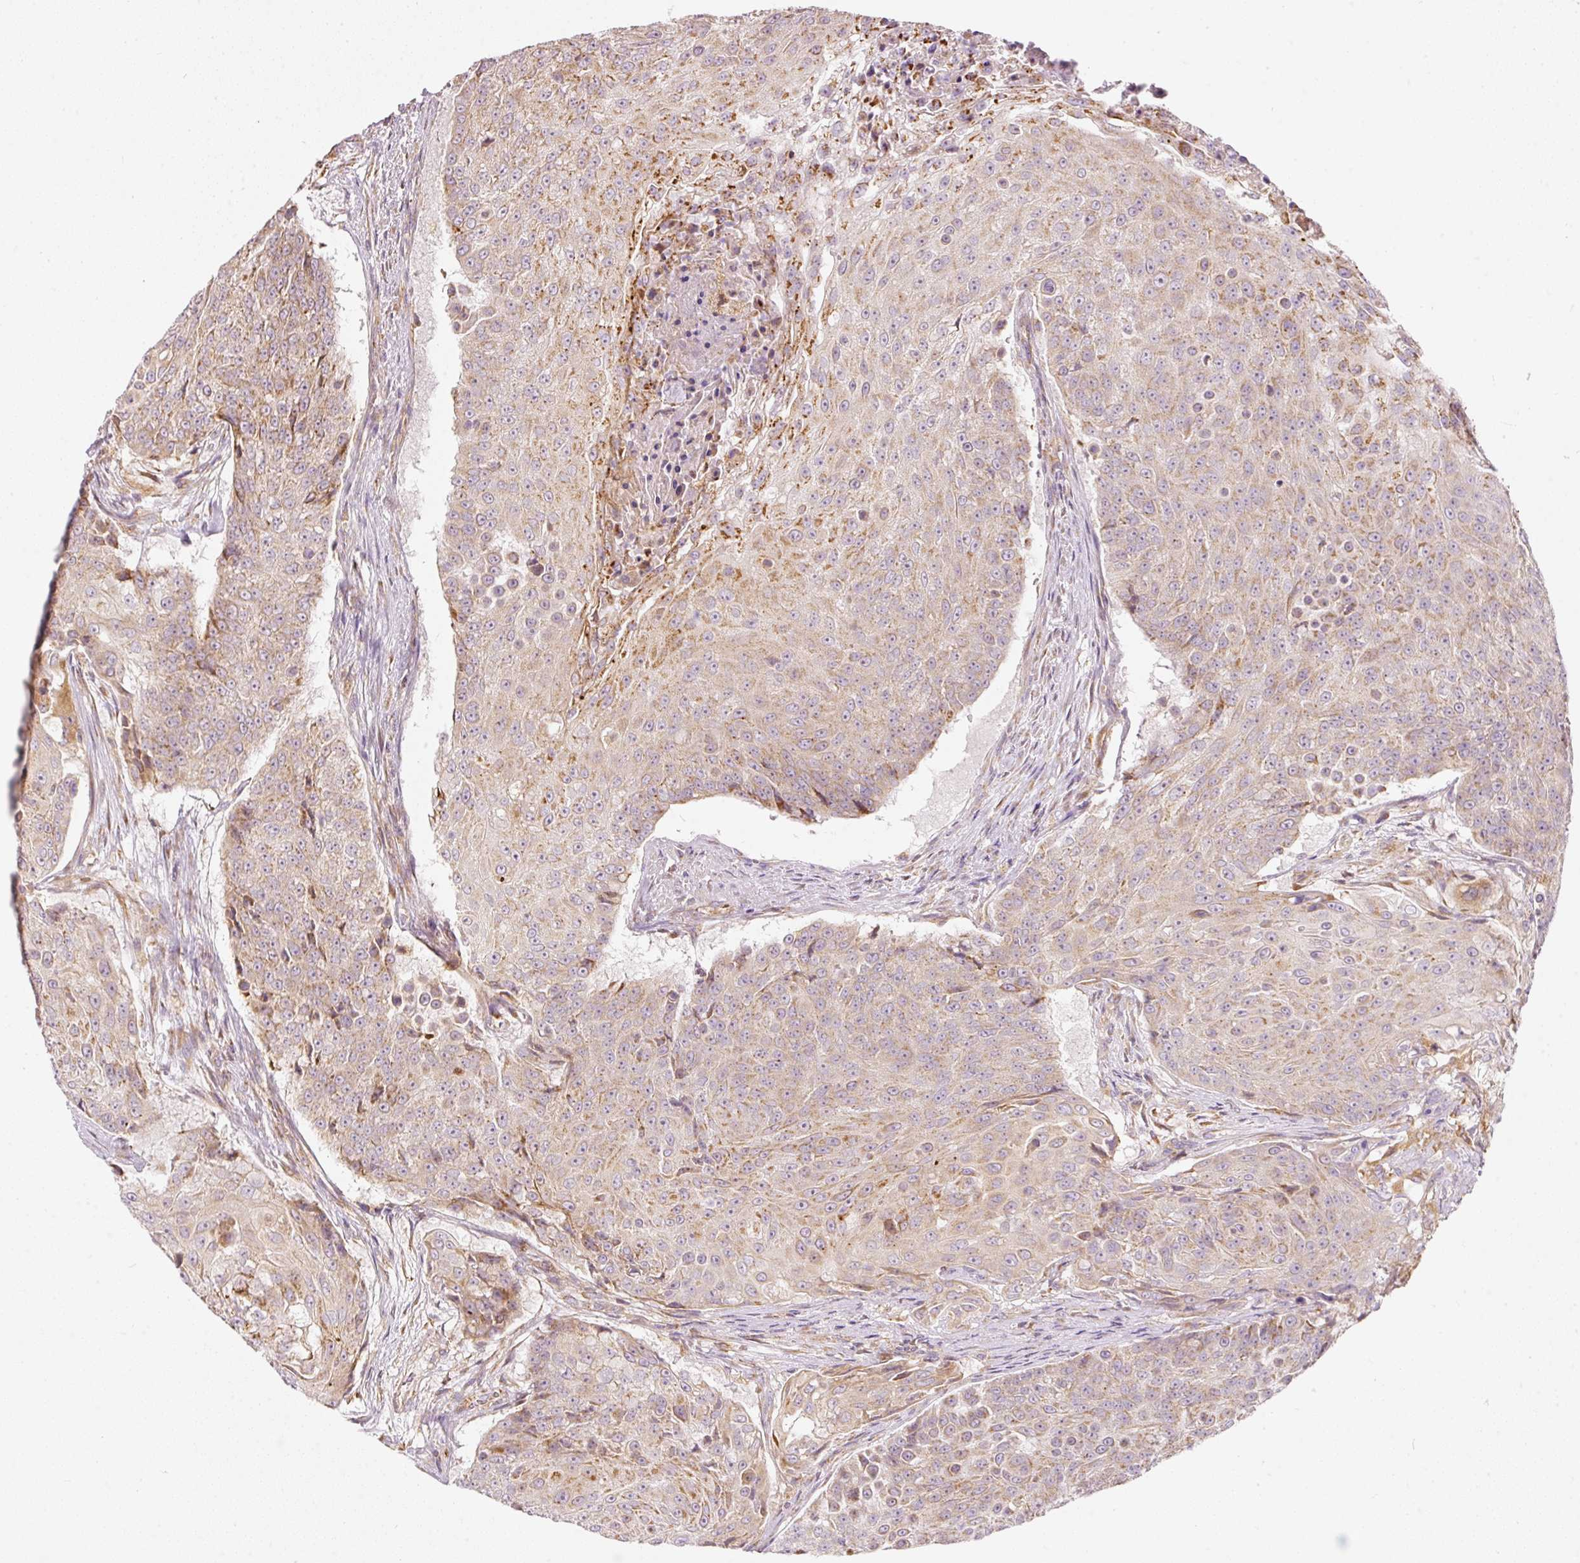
{"staining": {"intensity": "moderate", "quantity": "25%-75%", "location": "cytoplasmic/membranous"}, "tissue": "urothelial cancer", "cell_type": "Tumor cells", "image_type": "cancer", "snomed": [{"axis": "morphology", "description": "Urothelial carcinoma, High grade"}, {"axis": "topography", "description": "Urinary bladder"}], "caption": "Urothelial carcinoma (high-grade) stained with immunohistochemistry demonstrates moderate cytoplasmic/membranous staining in approximately 25%-75% of tumor cells.", "gene": "SNAPC5", "patient": {"sex": "female", "age": 63}}